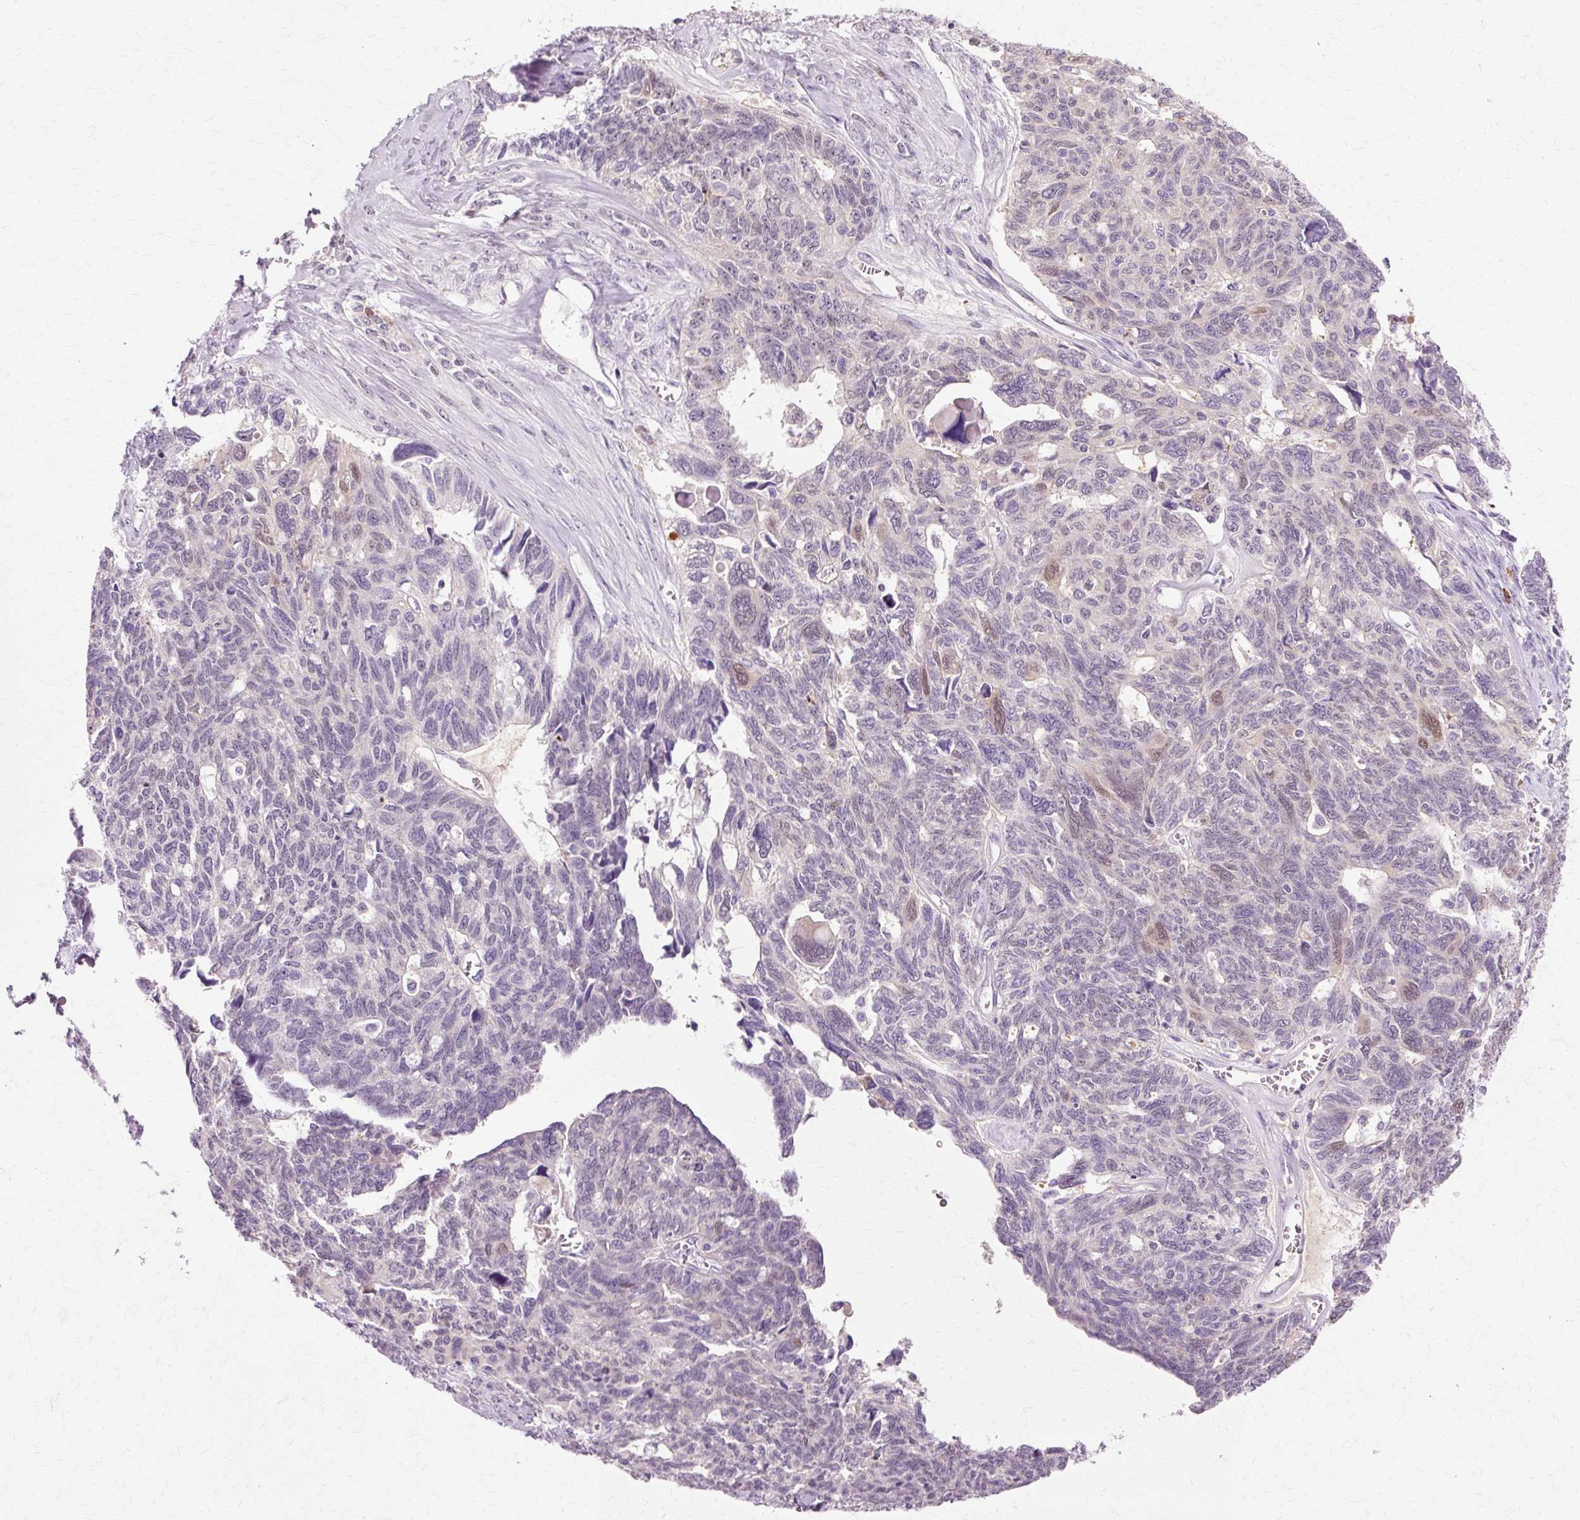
{"staining": {"intensity": "weak", "quantity": "<25%", "location": "nuclear"}, "tissue": "ovarian cancer", "cell_type": "Tumor cells", "image_type": "cancer", "snomed": [{"axis": "morphology", "description": "Cystadenocarcinoma, serous, NOS"}, {"axis": "topography", "description": "Ovary"}], "caption": "Immunohistochemical staining of human ovarian serous cystadenocarcinoma demonstrates no significant expression in tumor cells. Brightfield microscopy of immunohistochemistry (IHC) stained with DAB (brown) and hematoxylin (blue), captured at high magnification.", "gene": "VN1R2", "patient": {"sex": "female", "age": 79}}